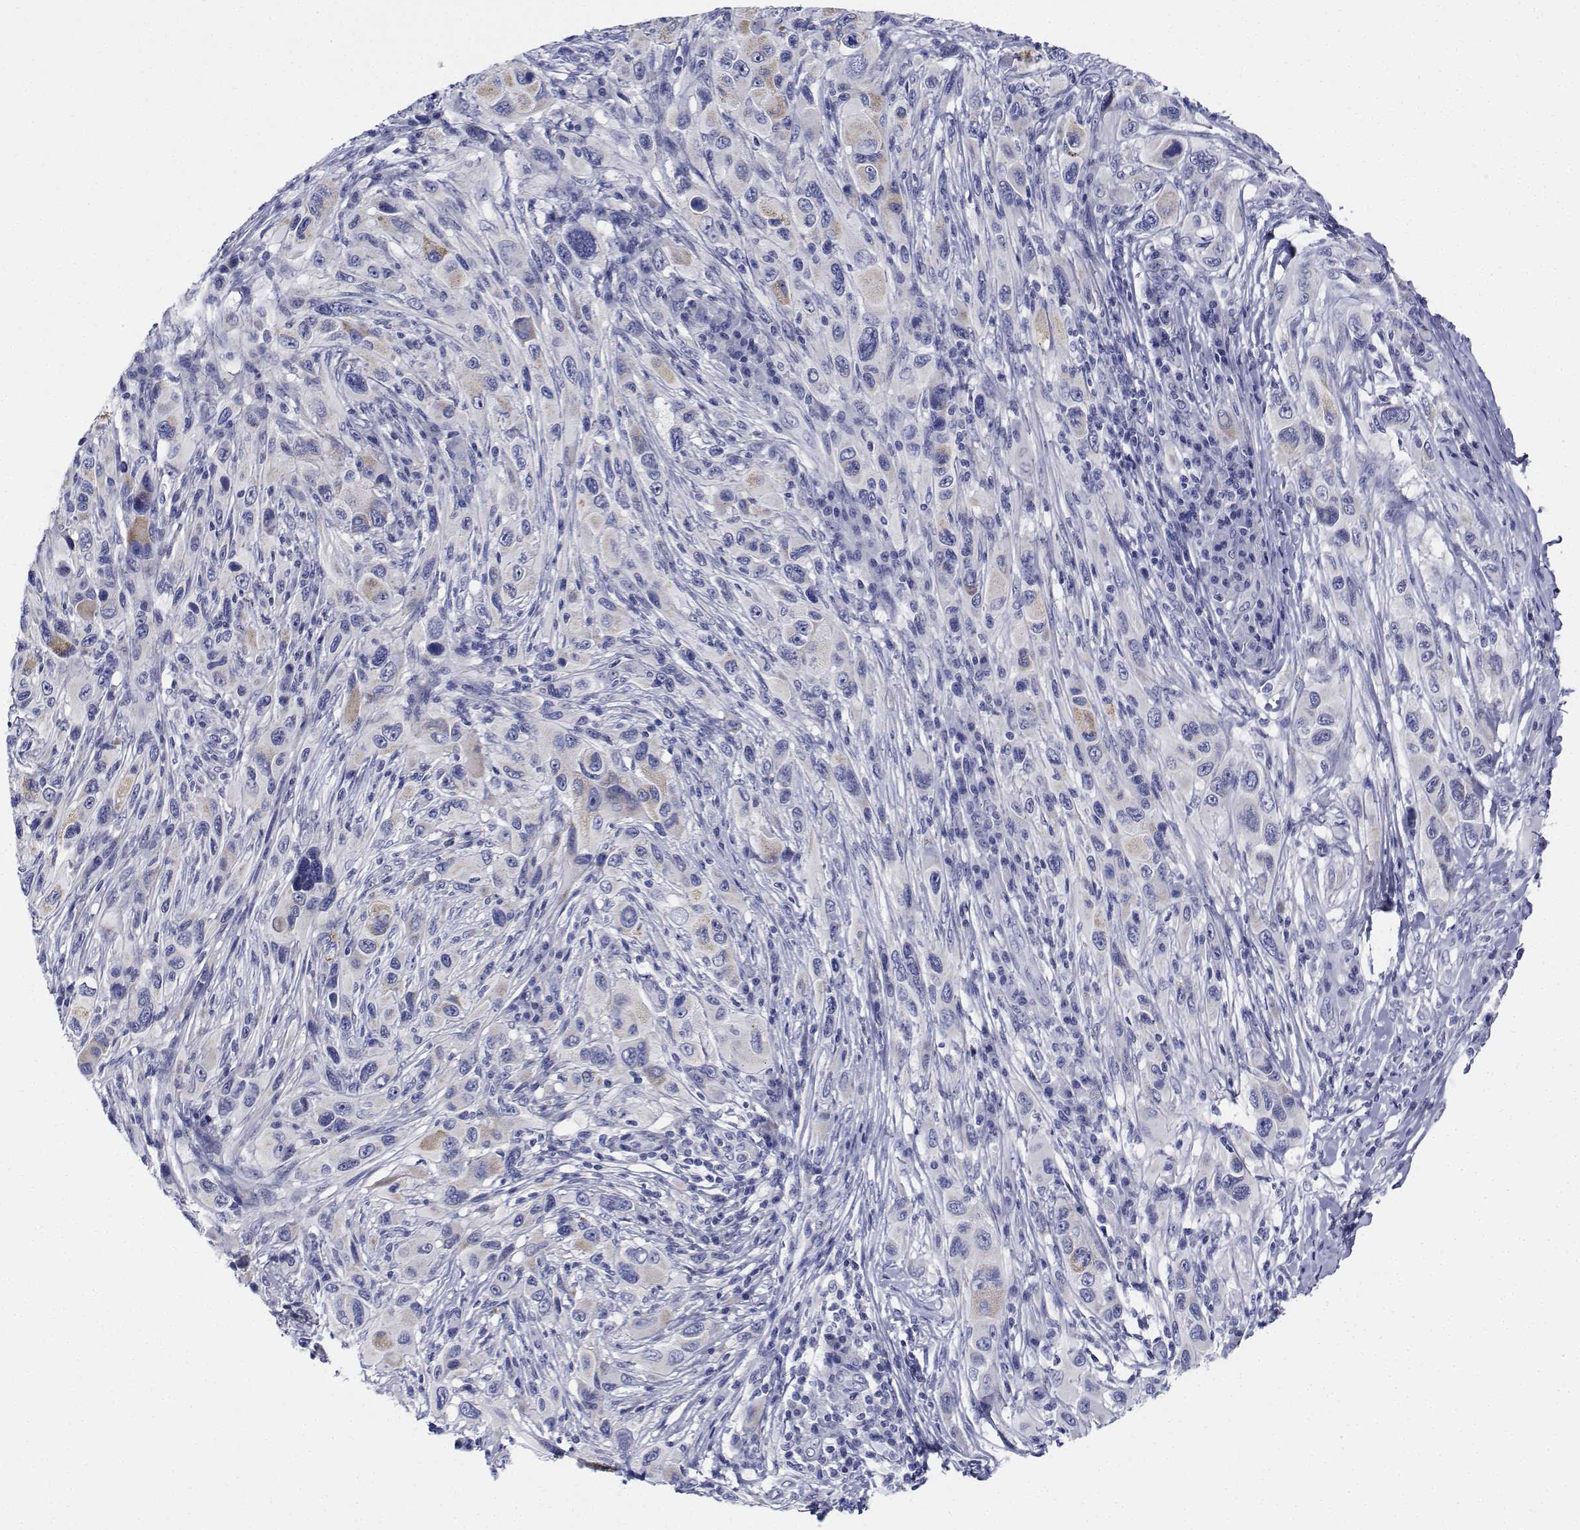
{"staining": {"intensity": "negative", "quantity": "none", "location": "none"}, "tissue": "melanoma", "cell_type": "Tumor cells", "image_type": "cancer", "snomed": [{"axis": "morphology", "description": "Malignant melanoma, NOS"}, {"axis": "topography", "description": "Skin"}], "caption": "This is an immunohistochemistry (IHC) image of human melanoma. There is no positivity in tumor cells.", "gene": "CDHR3", "patient": {"sex": "male", "age": 53}}